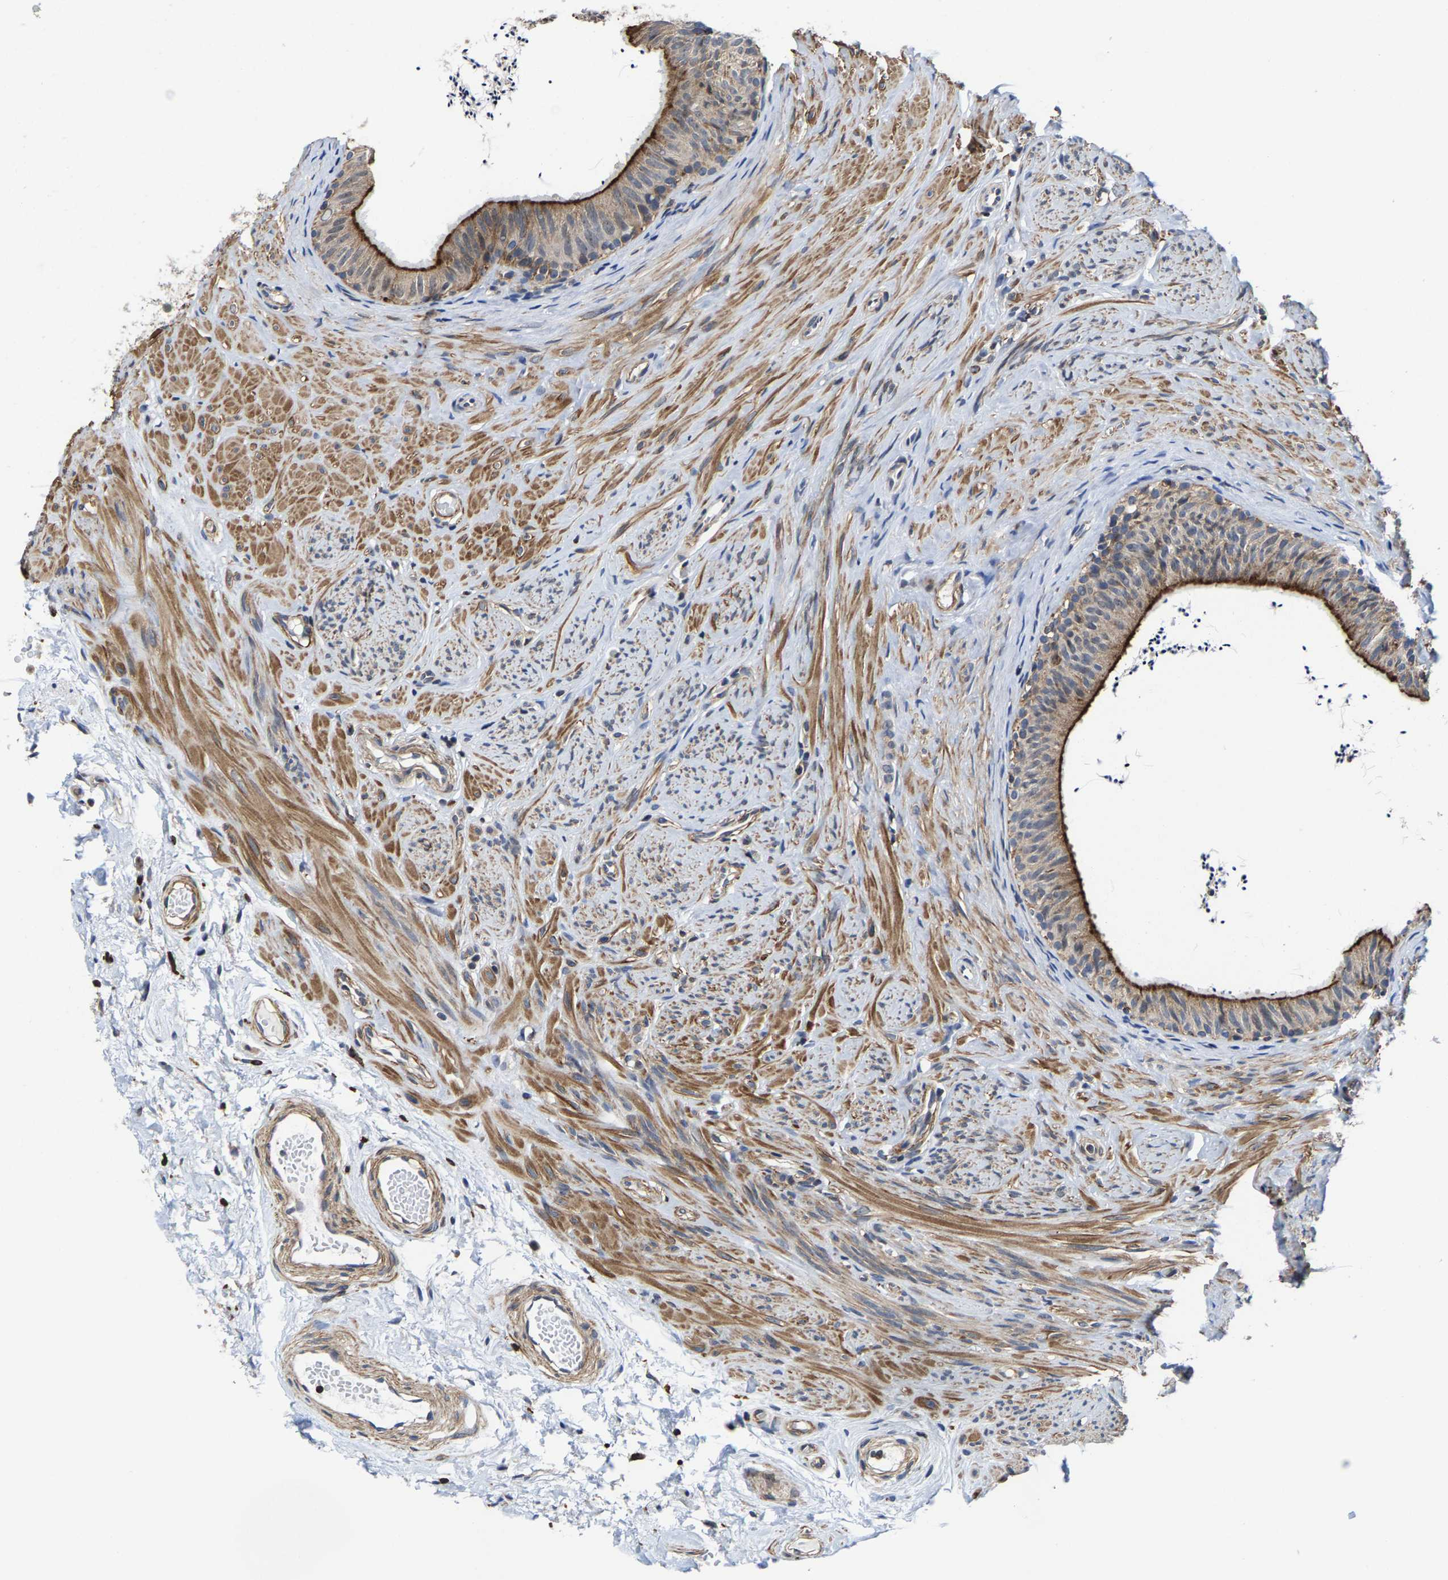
{"staining": {"intensity": "strong", "quantity": "<25%", "location": "cytoplasmic/membranous"}, "tissue": "epididymis", "cell_type": "Glandular cells", "image_type": "normal", "snomed": [{"axis": "morphology", "description": "Normal tissue, NOS"}, {"axis": "topography", "description": "Epididymis"}], "caption": "Immunohistochemistry (IHC) of benign human epididymis demonstrates medium levels of strong cytoplasmic/membranous positivity in about <25% of glandular cells. The staining is performed using DAB brown chromogen to label protein expression. The nuclei are counter-stained blue using hematoxylin.", "gene": "PFKFB3", "patient": {"sex": "male", "age": 56}}